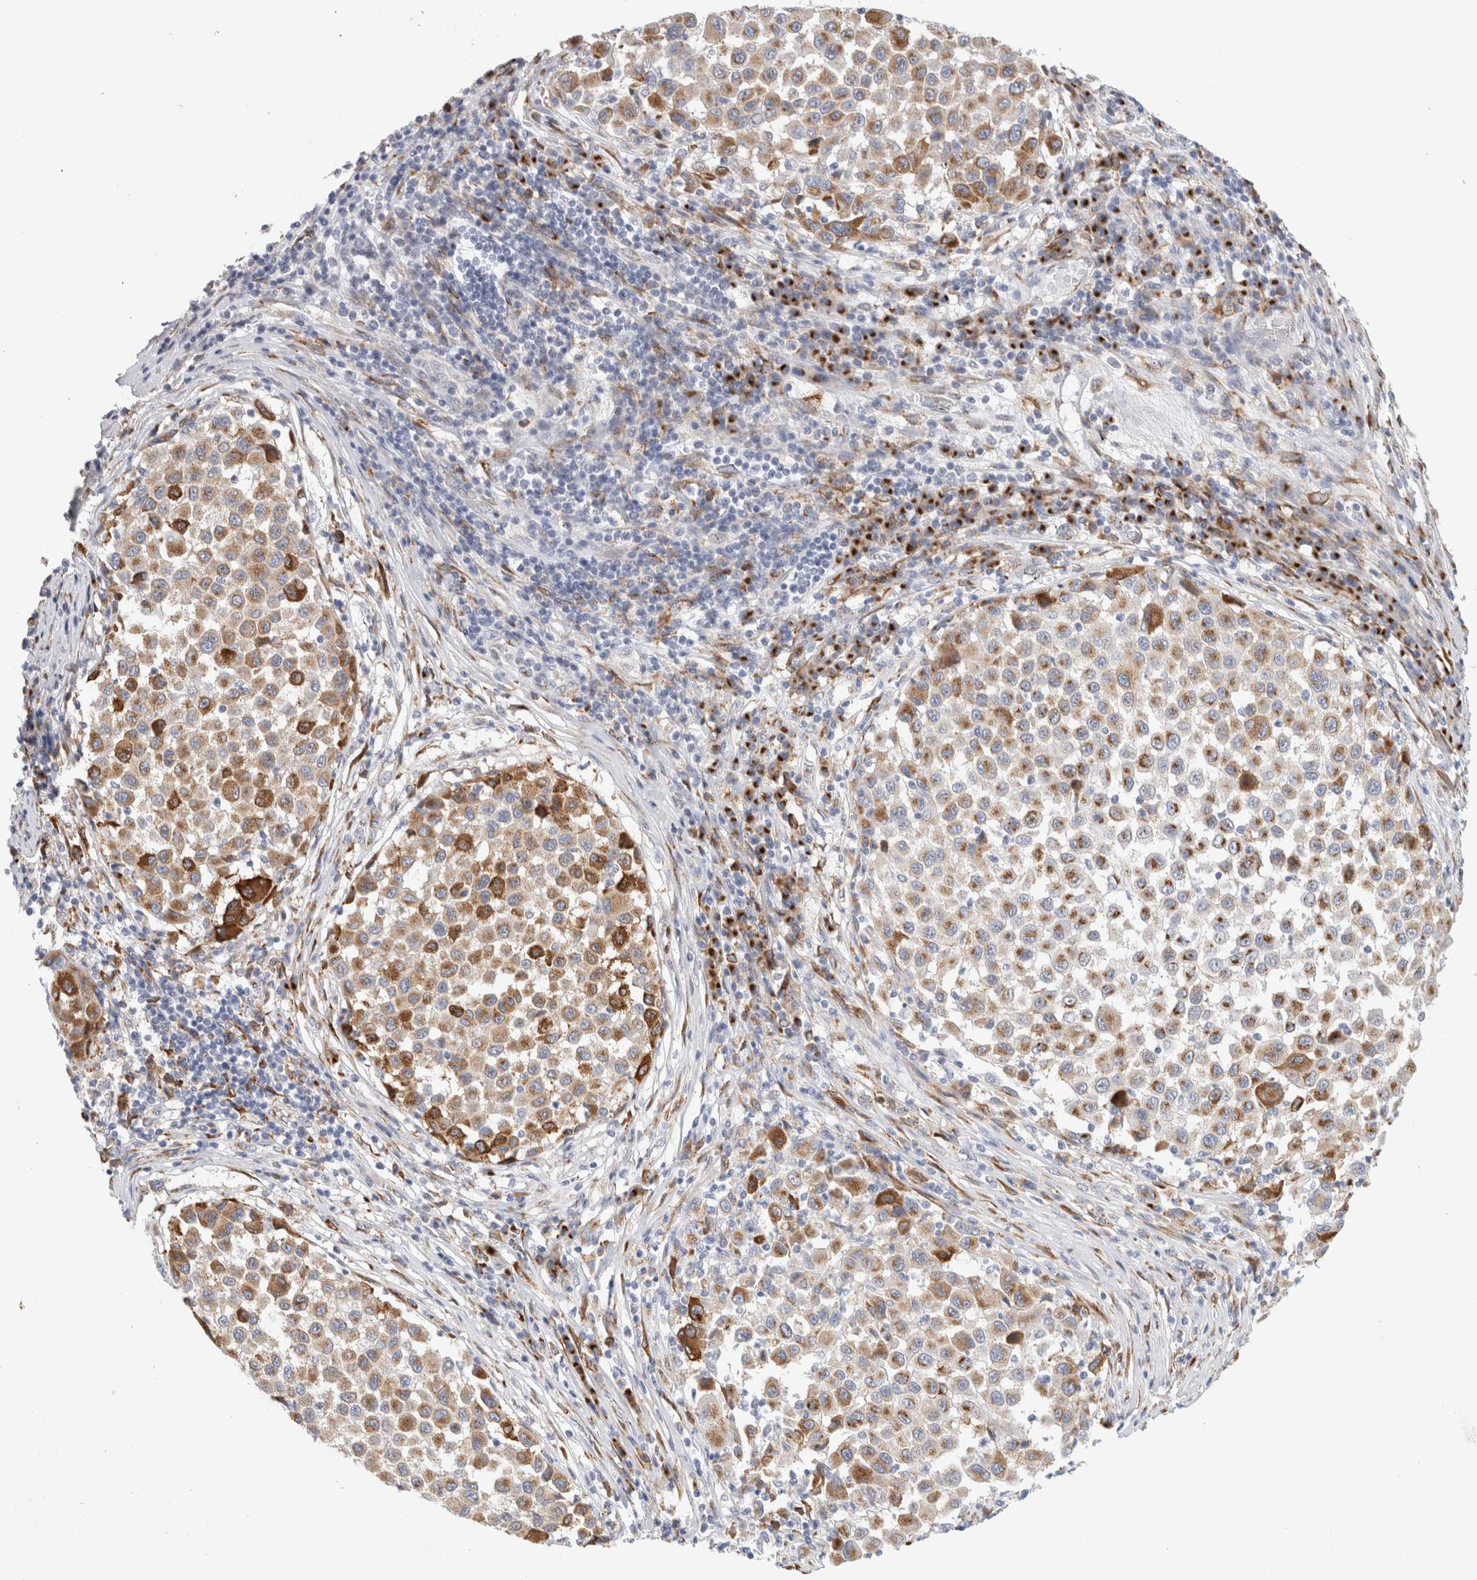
{"staining": {"intensity": "moderate", "quantity": ">75%", "location": "cytoplasmic/membranous"}, "tissue": "melanoma", "cell_type": "Tumor cells", "image_type": "cancer", "snomed": [{"axis": "morphology", "description": "Malignant melanoma, Metastatic site"}, {"axis": "topography", "description": "Lymph node"}], "caption": "The micrograph reveals immunohistochemical staining of malignant melanoma (metastatic site). There is moderate cytoplasmic/membranous expression is present in about >75% of tumor cells. (DAB IHC, brown staining for protein, blue staining for nuclei).", "gene": "MCFD2", "patient": {"sex": "male", "age": 61}}